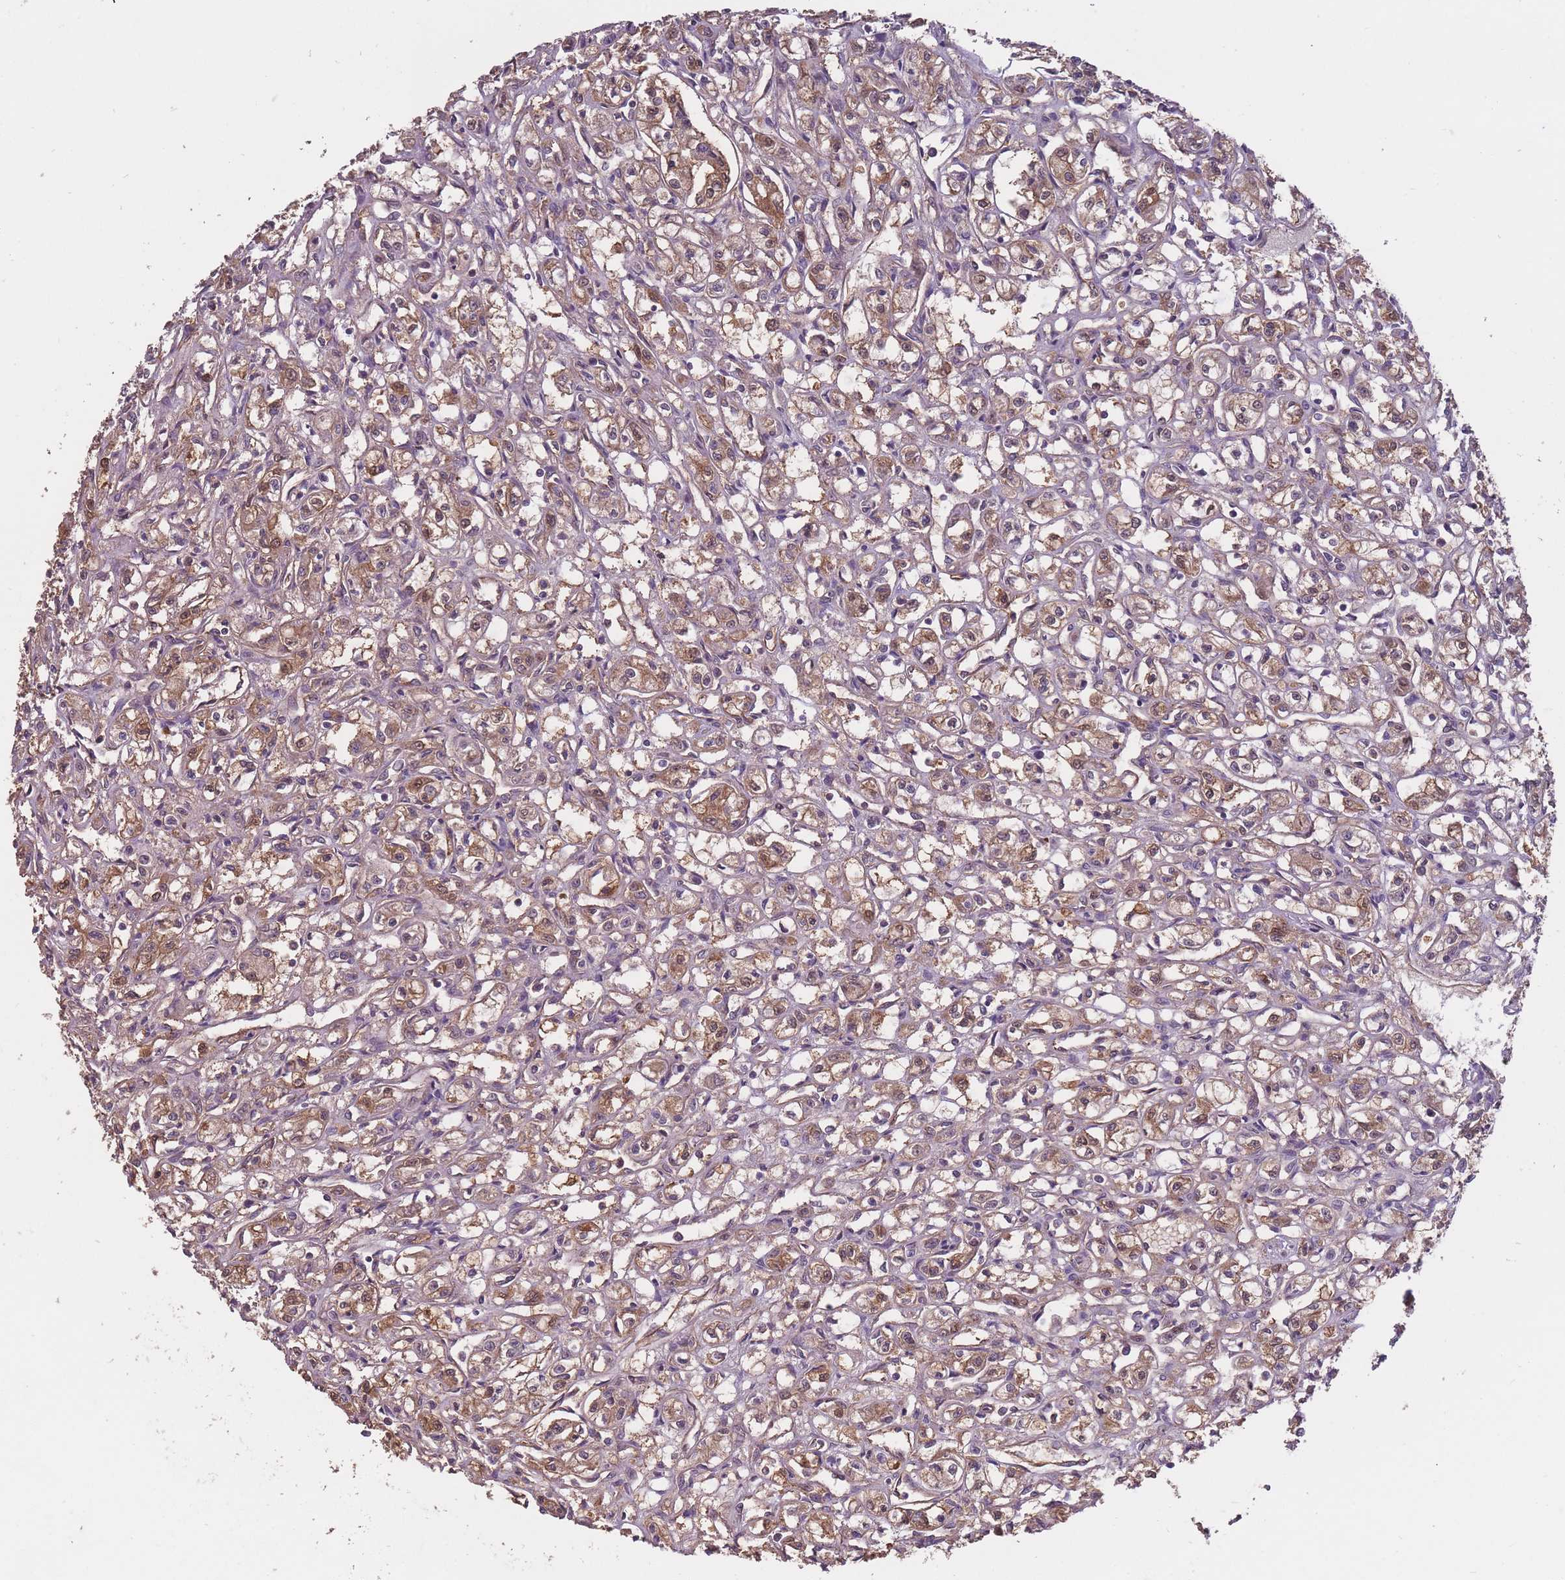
{"staining": {"intensity": "moderate", "quantity": ">75%", "location": "cytoplasmic/membranous"}, "tissue": "renal cancer", "cell_type": "Tumor cells", "image_type": "cancer", "snomed": [{"axis": "morphology", "description": "Adenocarcinoma, NOS"}, {"axis": "topography", "description": "Kidney"}], "caption": "A photomicrograph of human renal cancer (adenocarcinoma) stained for a protein reveals moderate cytoplasmic/membranous brown staining in tumor cells.", "gene": "KIAA1755", "patient": {"sex": "male", "age": 56}}